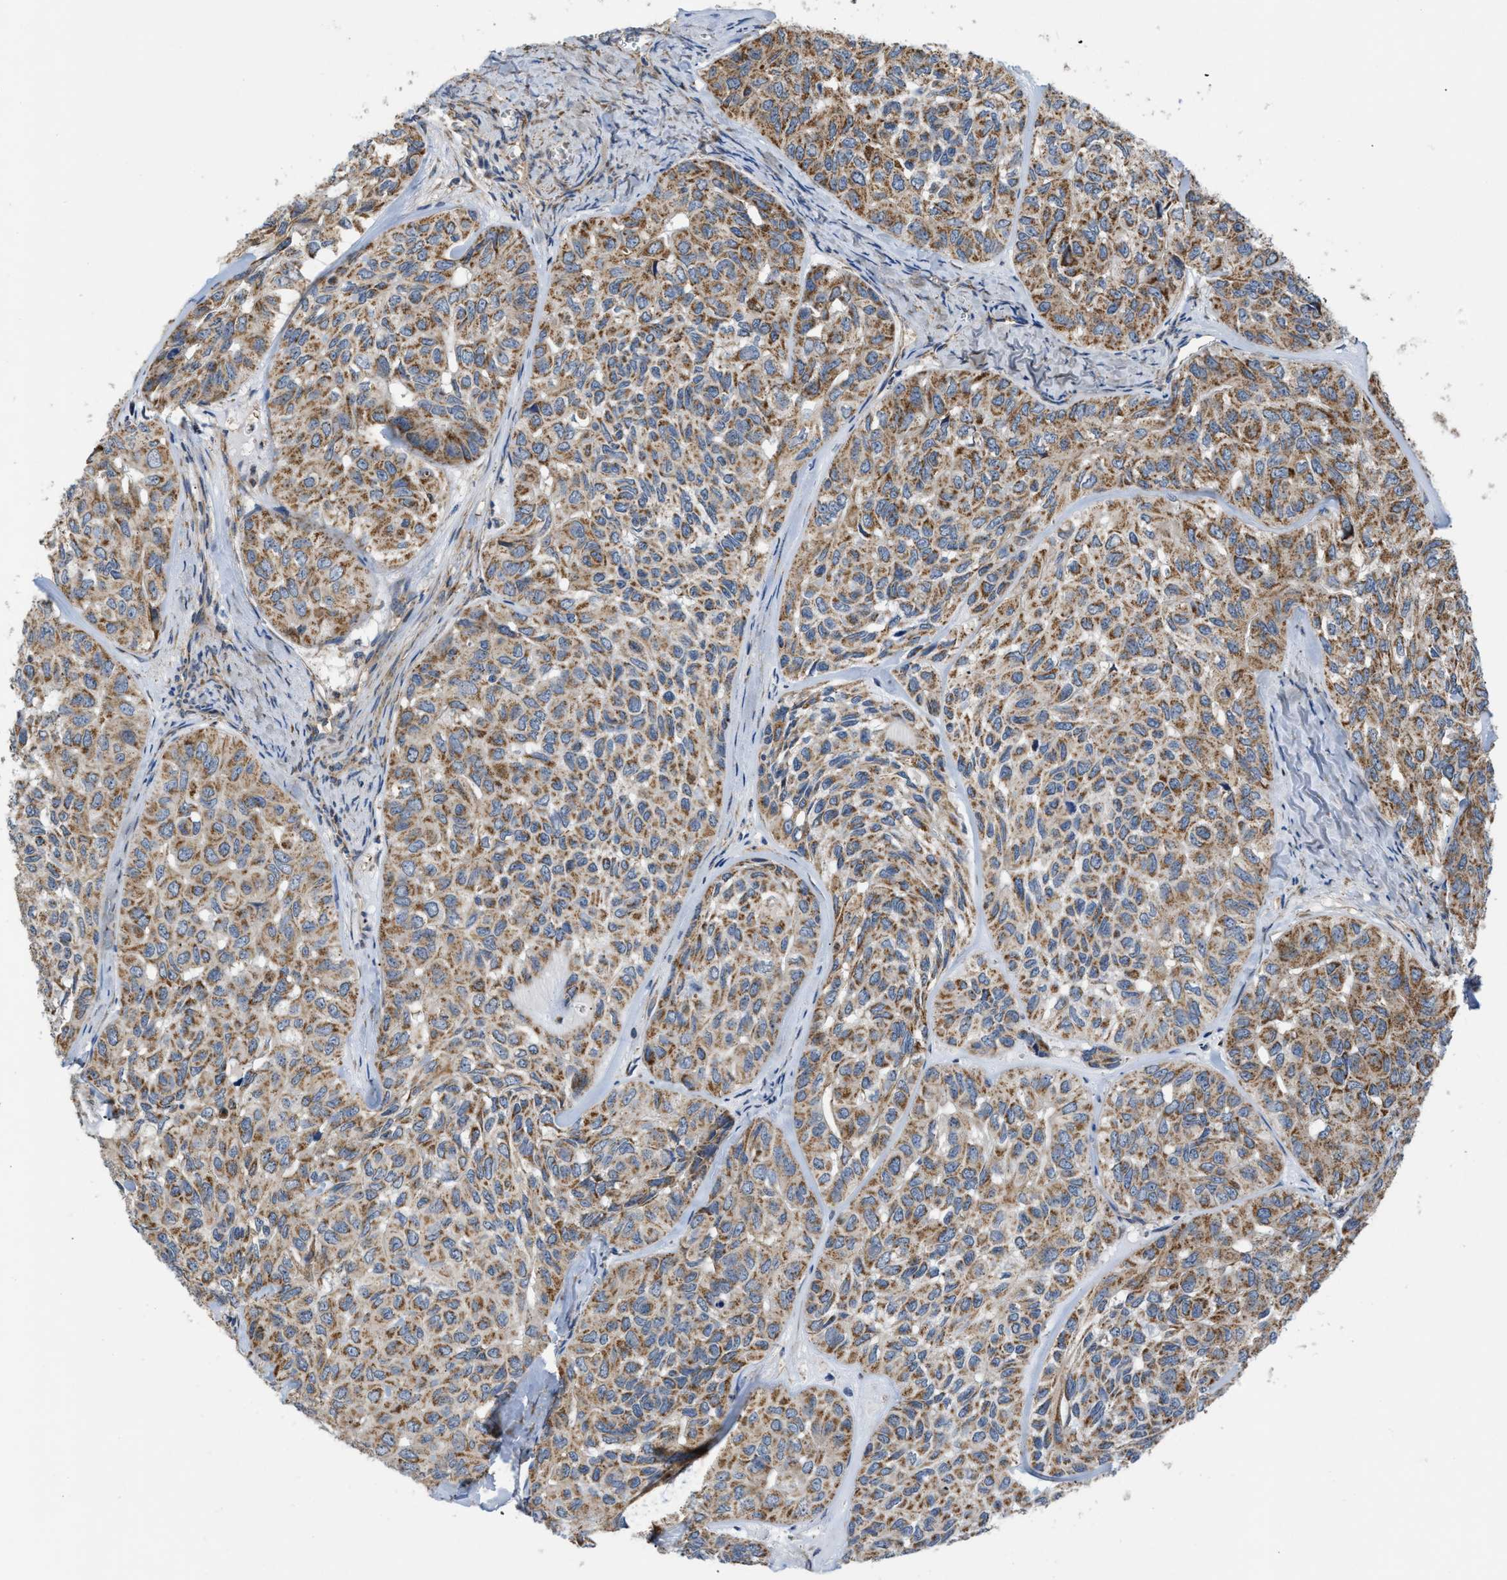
{"staining": {"intensity": "moderate", "quantity": ">75%", "location": "cytoplasmic/membranous"}, "tissue": "head and neck cancer", "cell_type": "Tumor cells", "image_type": "cancer", "snomed": [{"axis": "morphology", "description": "Adenocarcinoma, NOS"}, {"axis": "topography", "description": "Salivary gland, NOS"}, {"axis": "topography", "description": "Head-Neck"}], "caption": "A histopathology image of head and neck cancer stained for a protein exhibits moderate cytoplasmic/membranous brown staining in tumor cells. (Stains: DAB in brown, nuclei in blue, Microscopy: brightfield microscopy at high magnification).", "gene": "OPTN", "patient": {"sex": "female", "age": 76}}